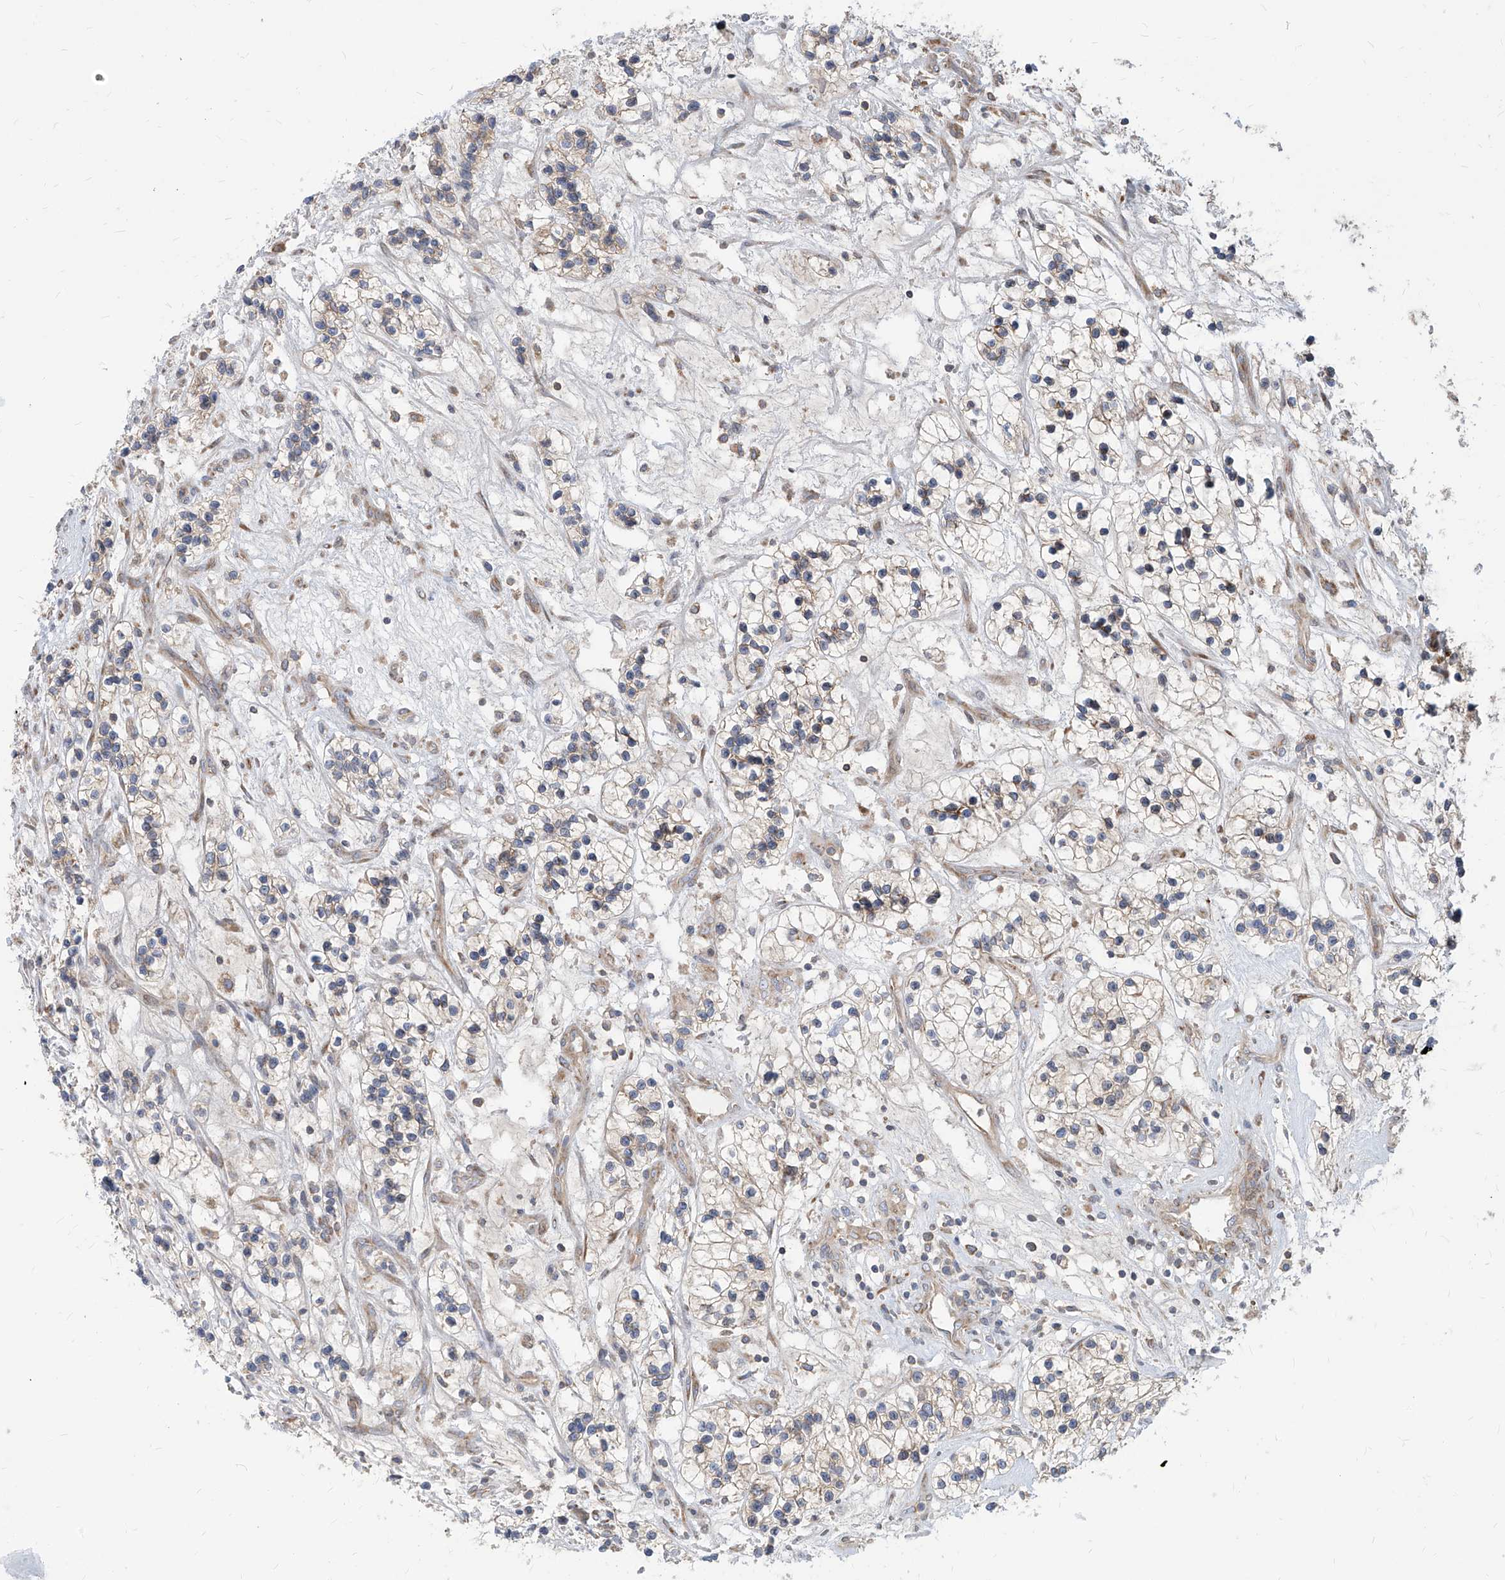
{"staining": {"intensity": "negative", "quantity": "none", "location": "none"}, "tissue": "renal cancer", "cell_type": "Tumor cells", "image_type": "cancer", "snomed": [{"axis": "morphology", "description": "Adenocarcinoma, NOS"}, {"axis": "topography", "description": "Kidney"}], "caption": "An immunohistochemistry image of renal cancer (adenocarcinoma) is shown. There is no staining in tumor cells of renal cancer (adenocarcinoma).", "gene": "FAM83B", "patient": {"sex": "female", "age": 57}}